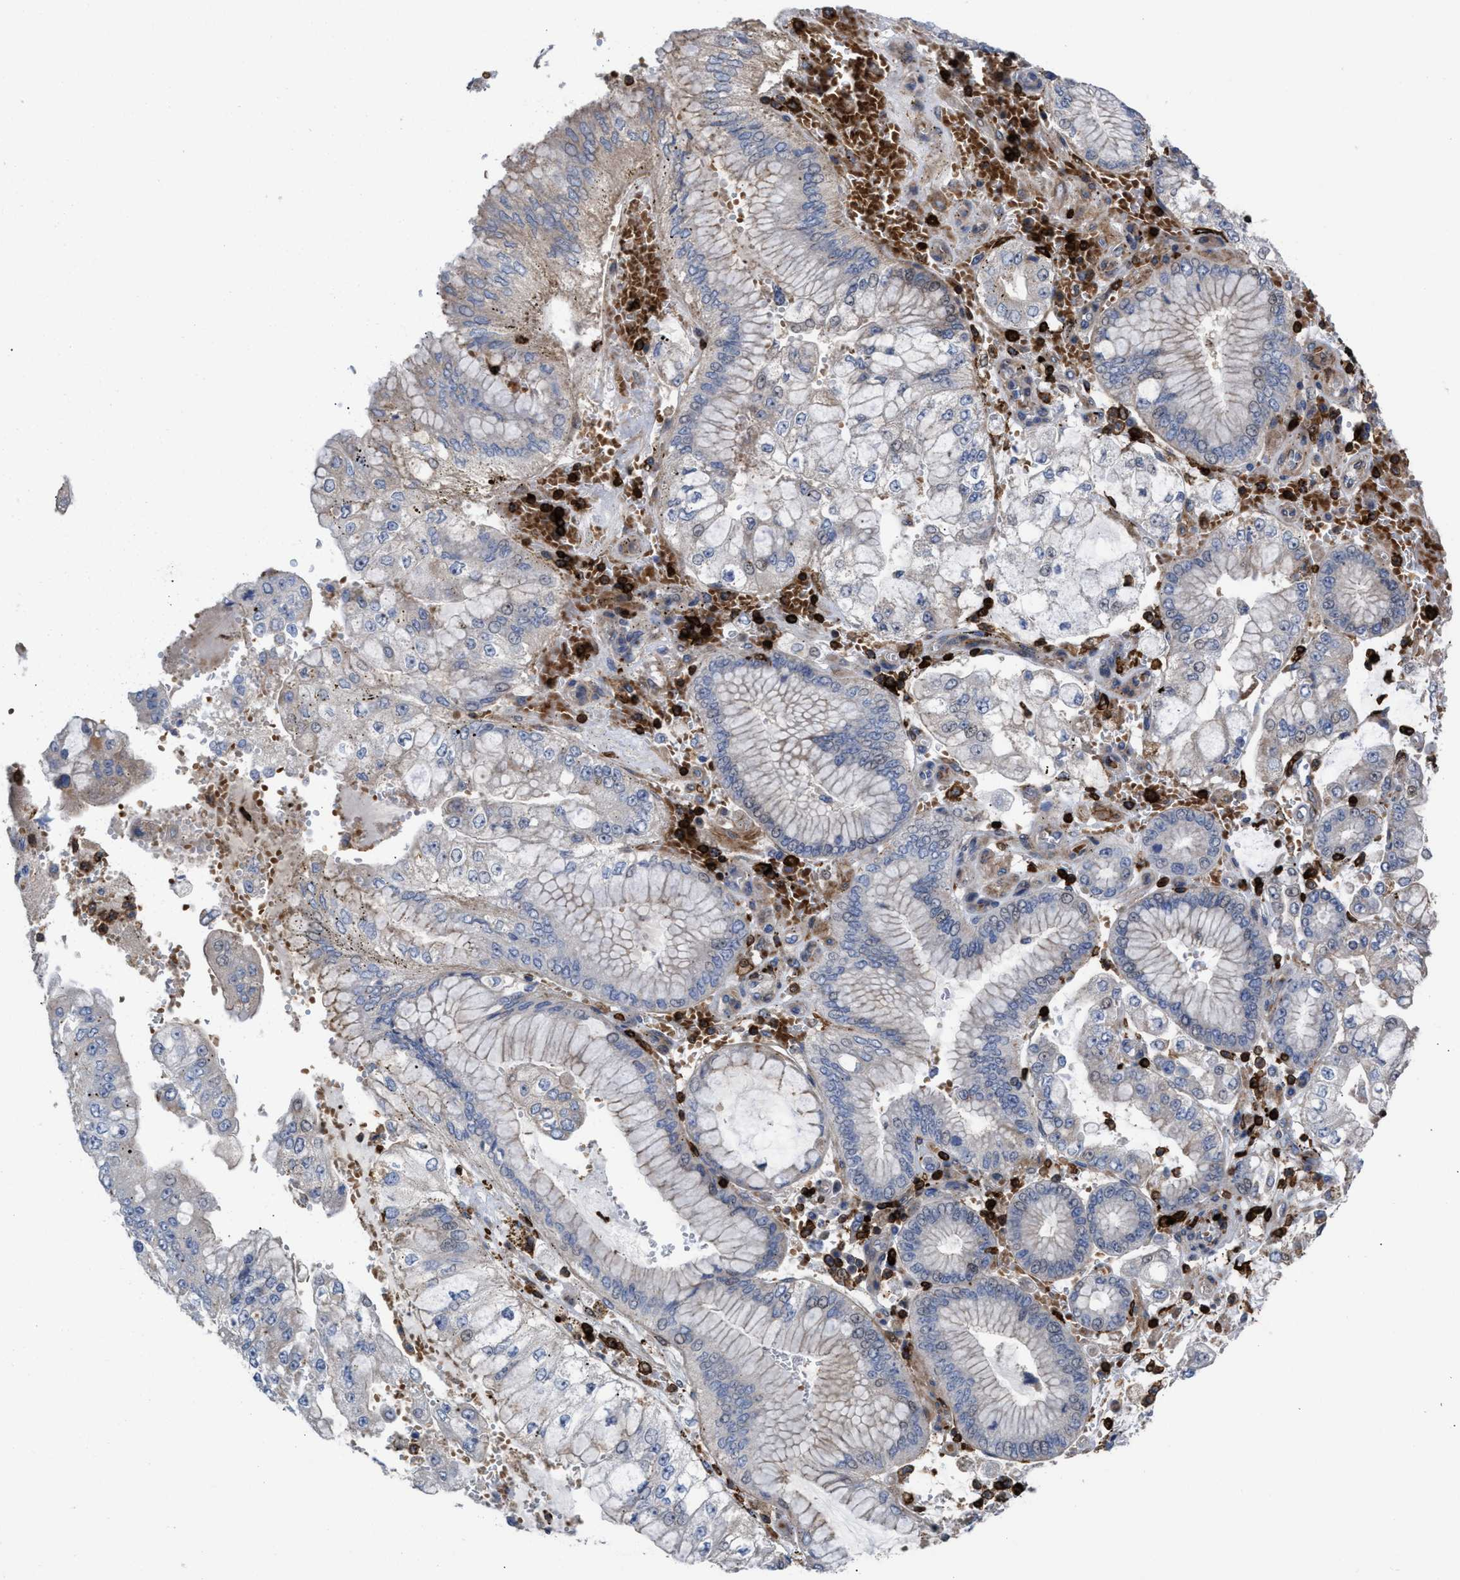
{"staining": {"intensity": "negative", "quantity": "none", "location": "none"}, "tissue": "stomach cancer", "cell_type": "Tumor cells", "image_type": "cancer", "snomed": [{"axis": "morphology", "description": "Adenocarcinoma, NOS"}, {"axis": "topography", "description": "Stomach"}], "caption": "A micrograph of stomach cancer stained for a protein exhibits no brown staining in tumor cells.", "gene": "PTPRE", "patient": {"sex": "male", "age": 76}}